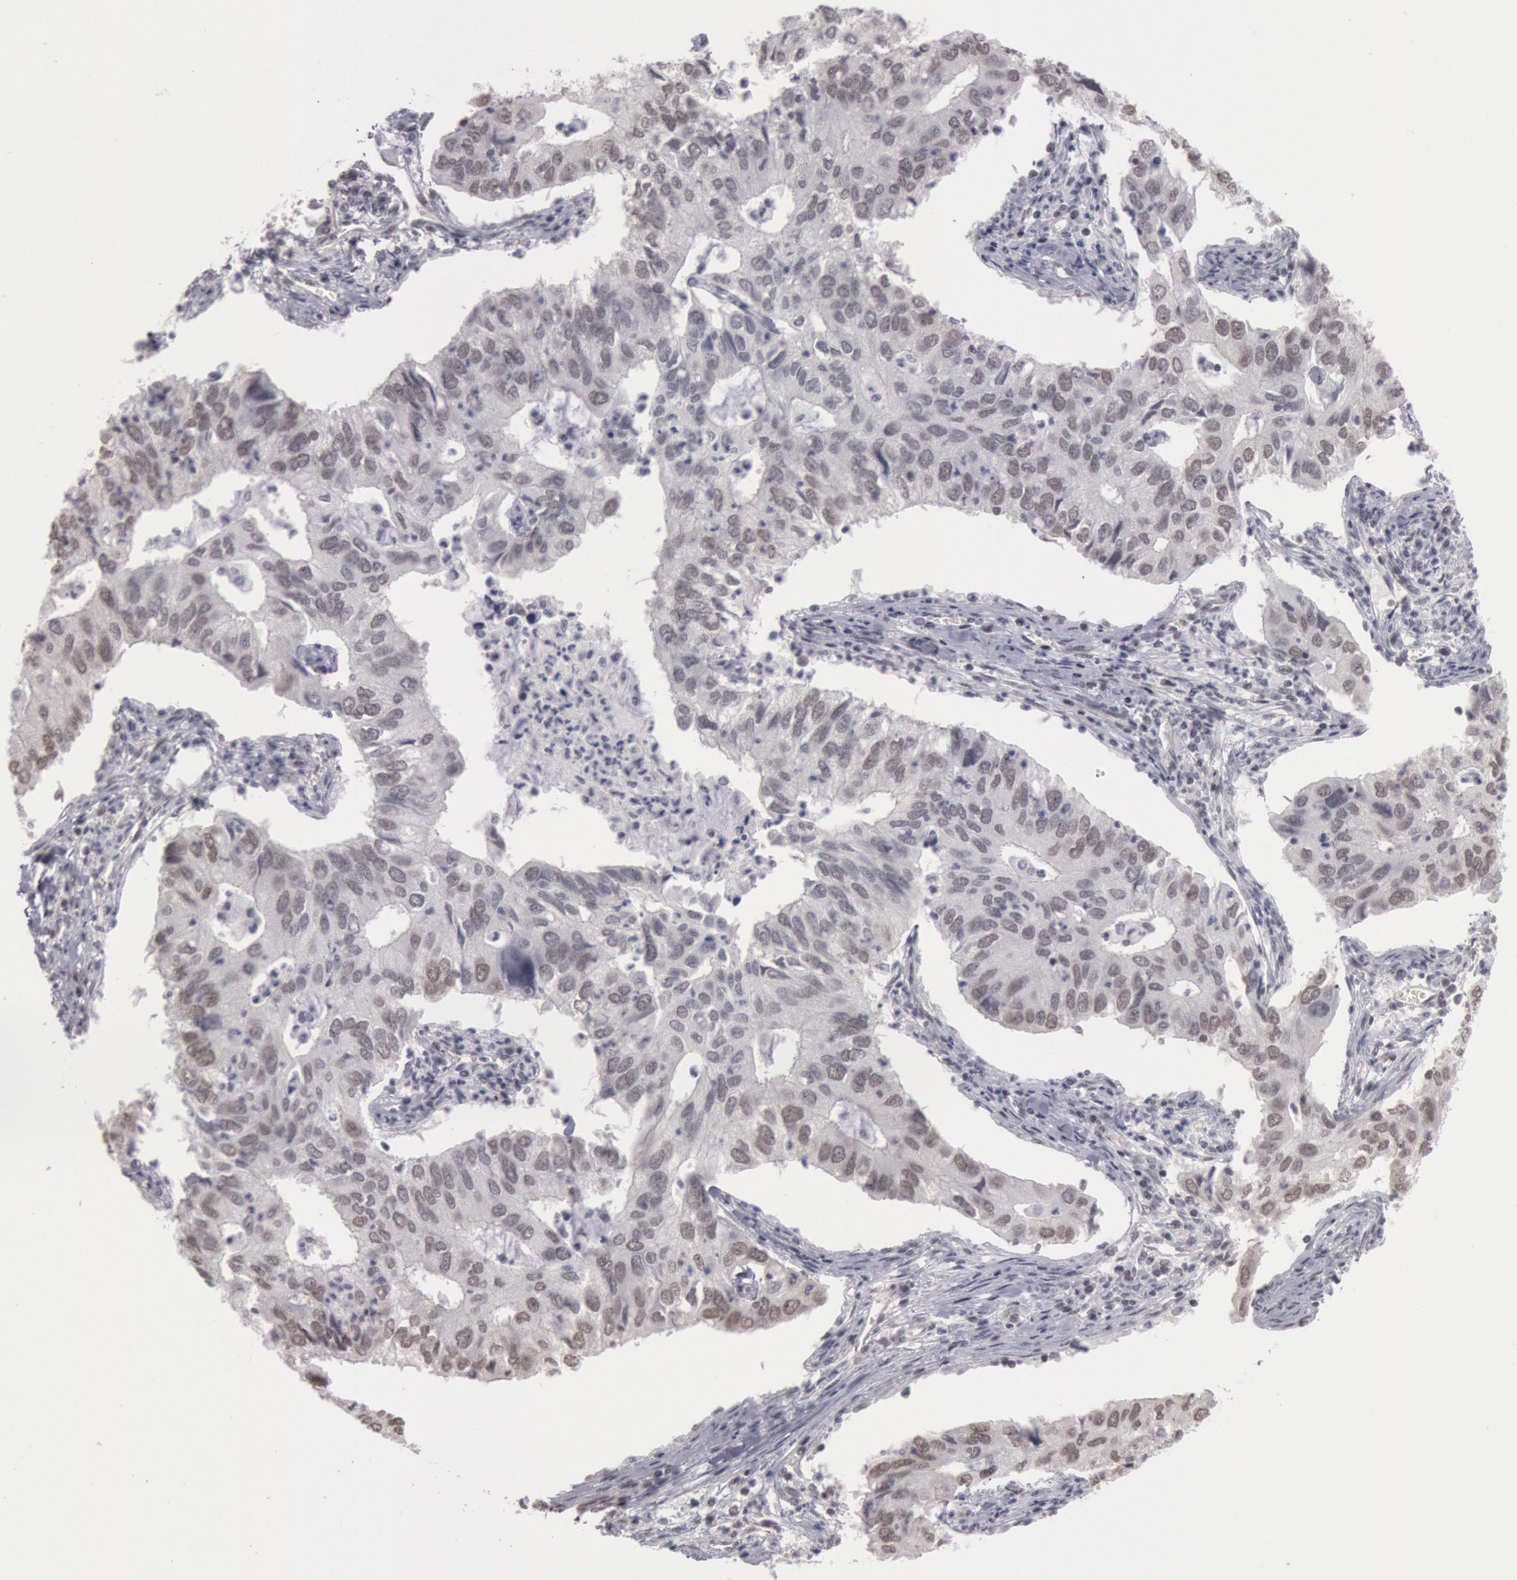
{"staining": {"intensity": "weak", "quantity": ">75%", "location": "nuclear"}, "tissue": "lung cancer", "cell_type": "Tumor cells", "image_type": "cancer", "snomed": [{"axis": "morphology", "description": "Adenocarcinoma, NOS"}, {"axis": "topography", "description": "Lung"}], "caption": "Protein analysis of adenocarcinoma (lung) tissue shows weak nuclear positivity in about >75% of tumor cells.", "gene": "ESS2", "patient": {"sex": "male", "age": 48}}